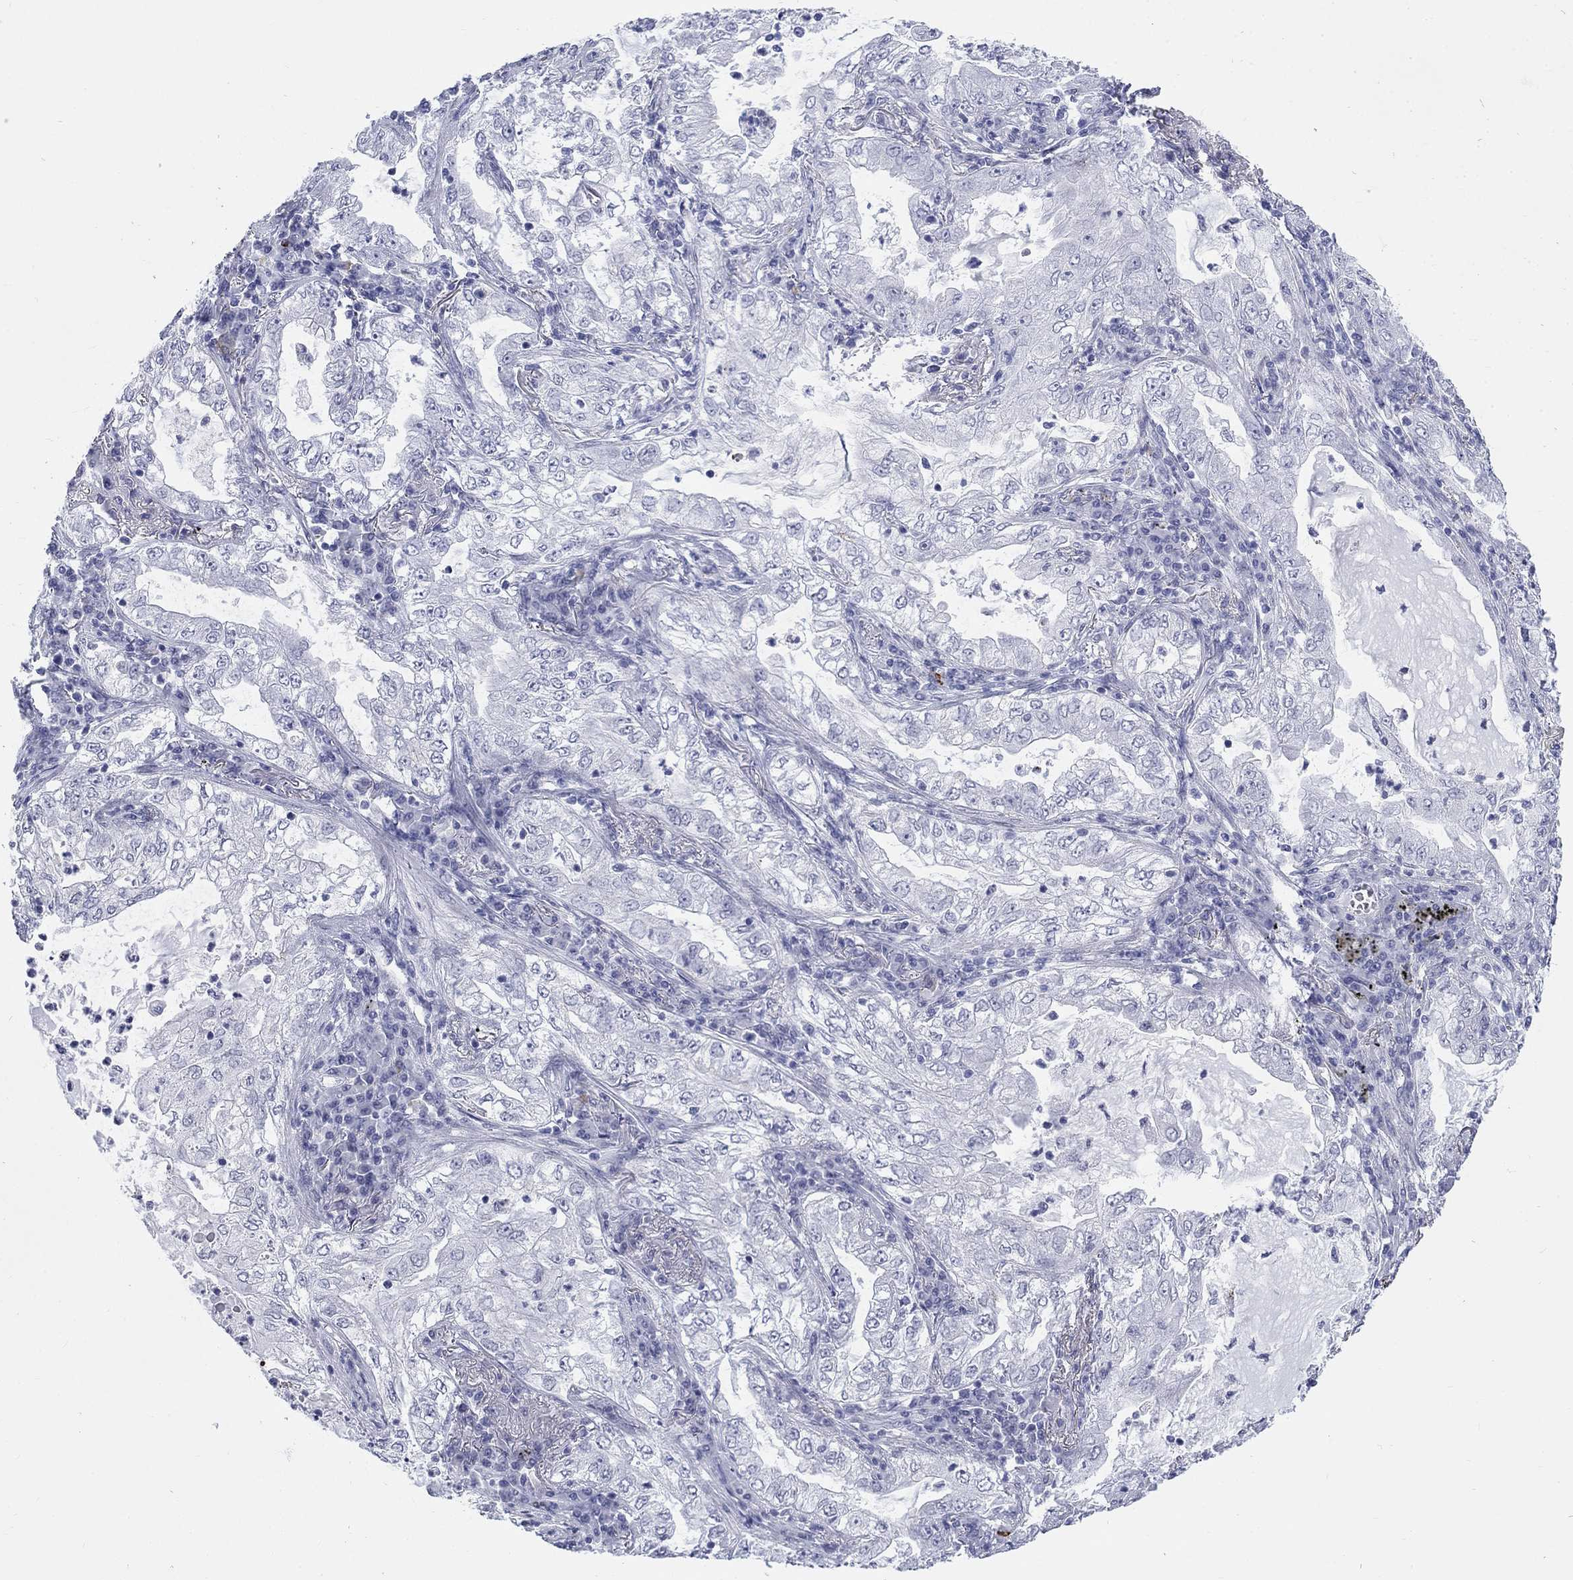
{"staining": {"intensity": "negative", "quantity": "none", "location": "none"}, "tissue": "lung cancer", "cell_type": "Tumor cells", "image_type": "cancer", "snomed": [{"axis": "morphology", "description": "Adenocarcinoma, NOS"}, {"axis": "topography", "description": "Lung"}], "caption": "The immunohistochemistry micrograph has no significant staining in tumor cells of lung cancer tissue.", "gene": "ECEL1", "patient": {"sex": "female", "age": 73}}